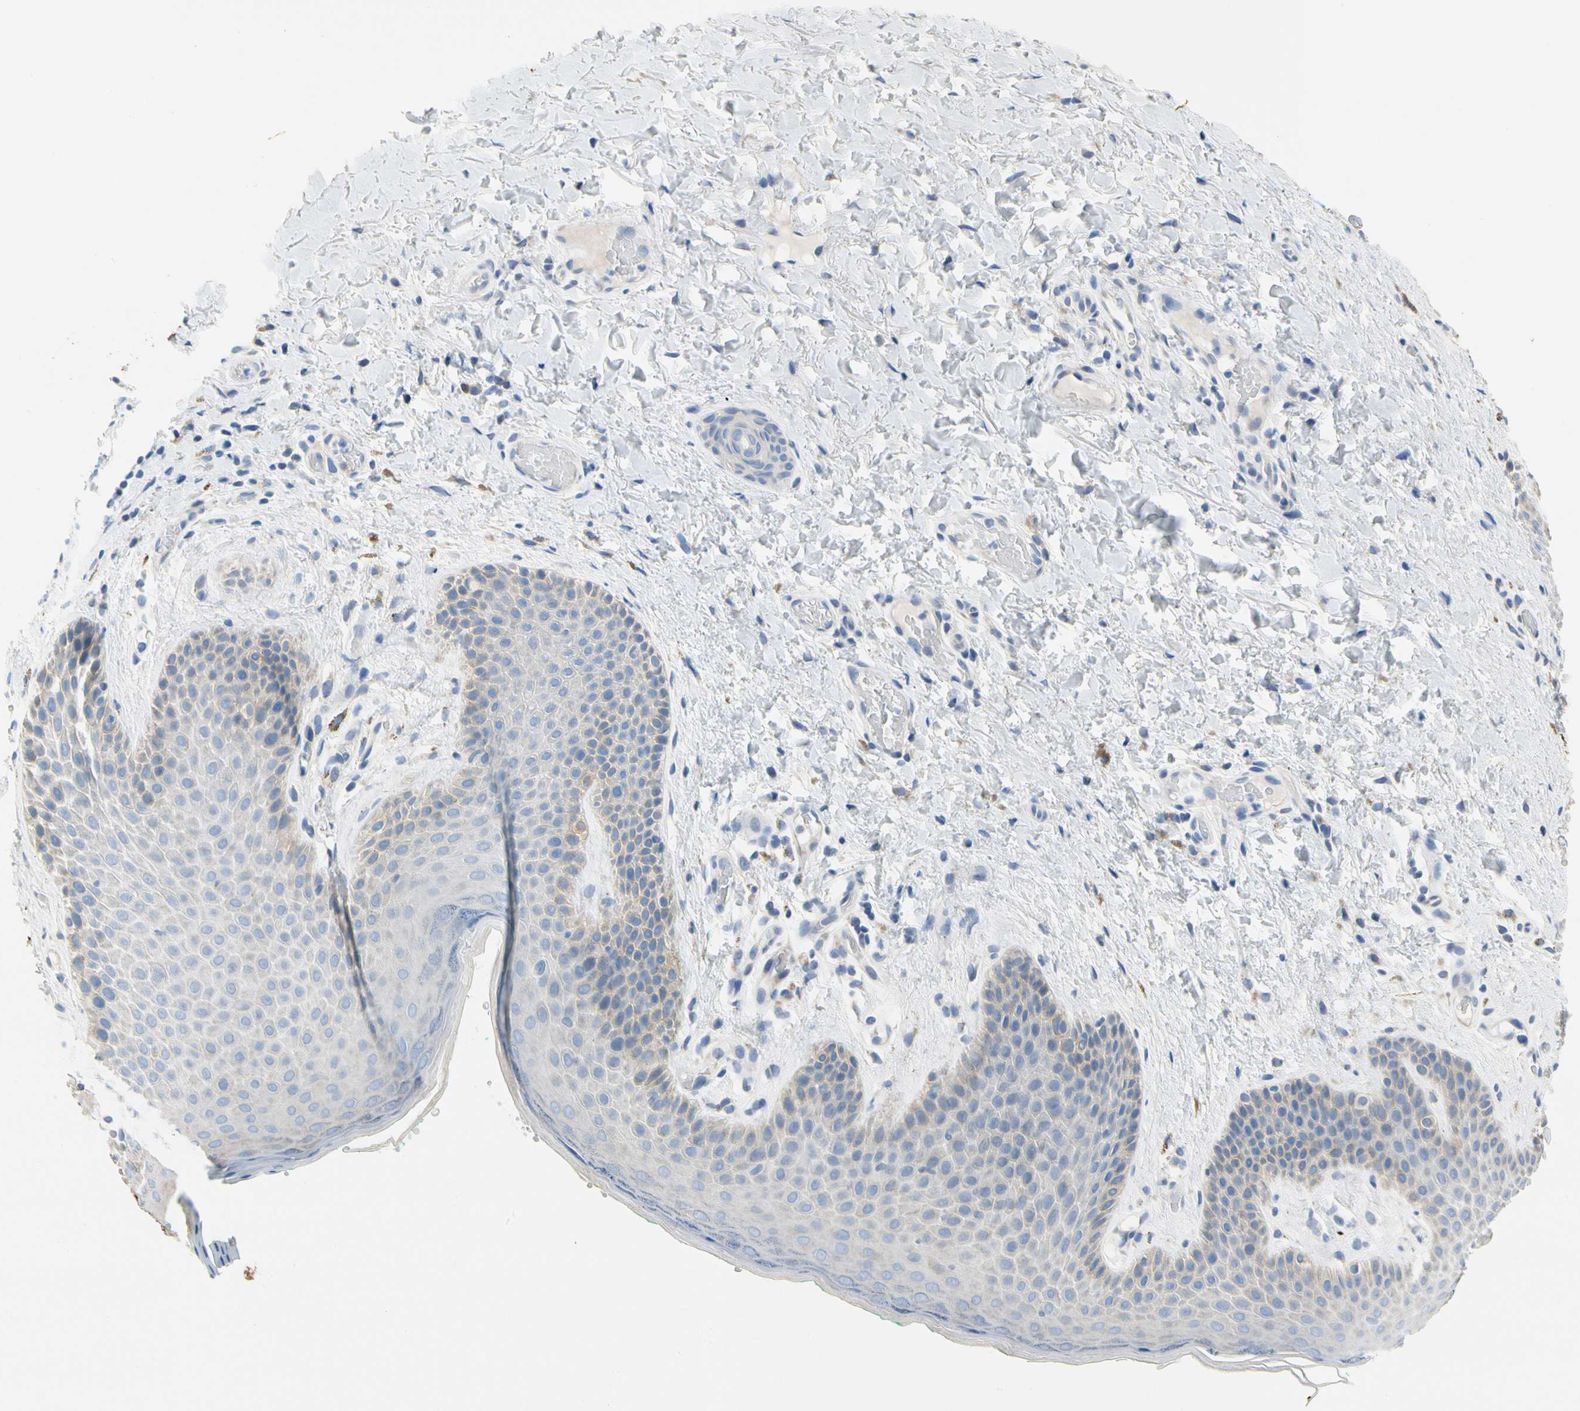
{"staining": {"intensity": "negative", "quantity": "none", "location": "none"}, "tissue": "skin", "cell_type": "Epidermal cells", "image_type": "normal", "snomed": [{"axis": "morphology", "description": "Normal tissue, NOS"}, {"axis": "topography", "description": "Anal"}], "caption": "IHC of benign skin displays no positivity in epidermal cells.", "gene": "STXBP1", "patient": {"sex": "male", "age": 74}}